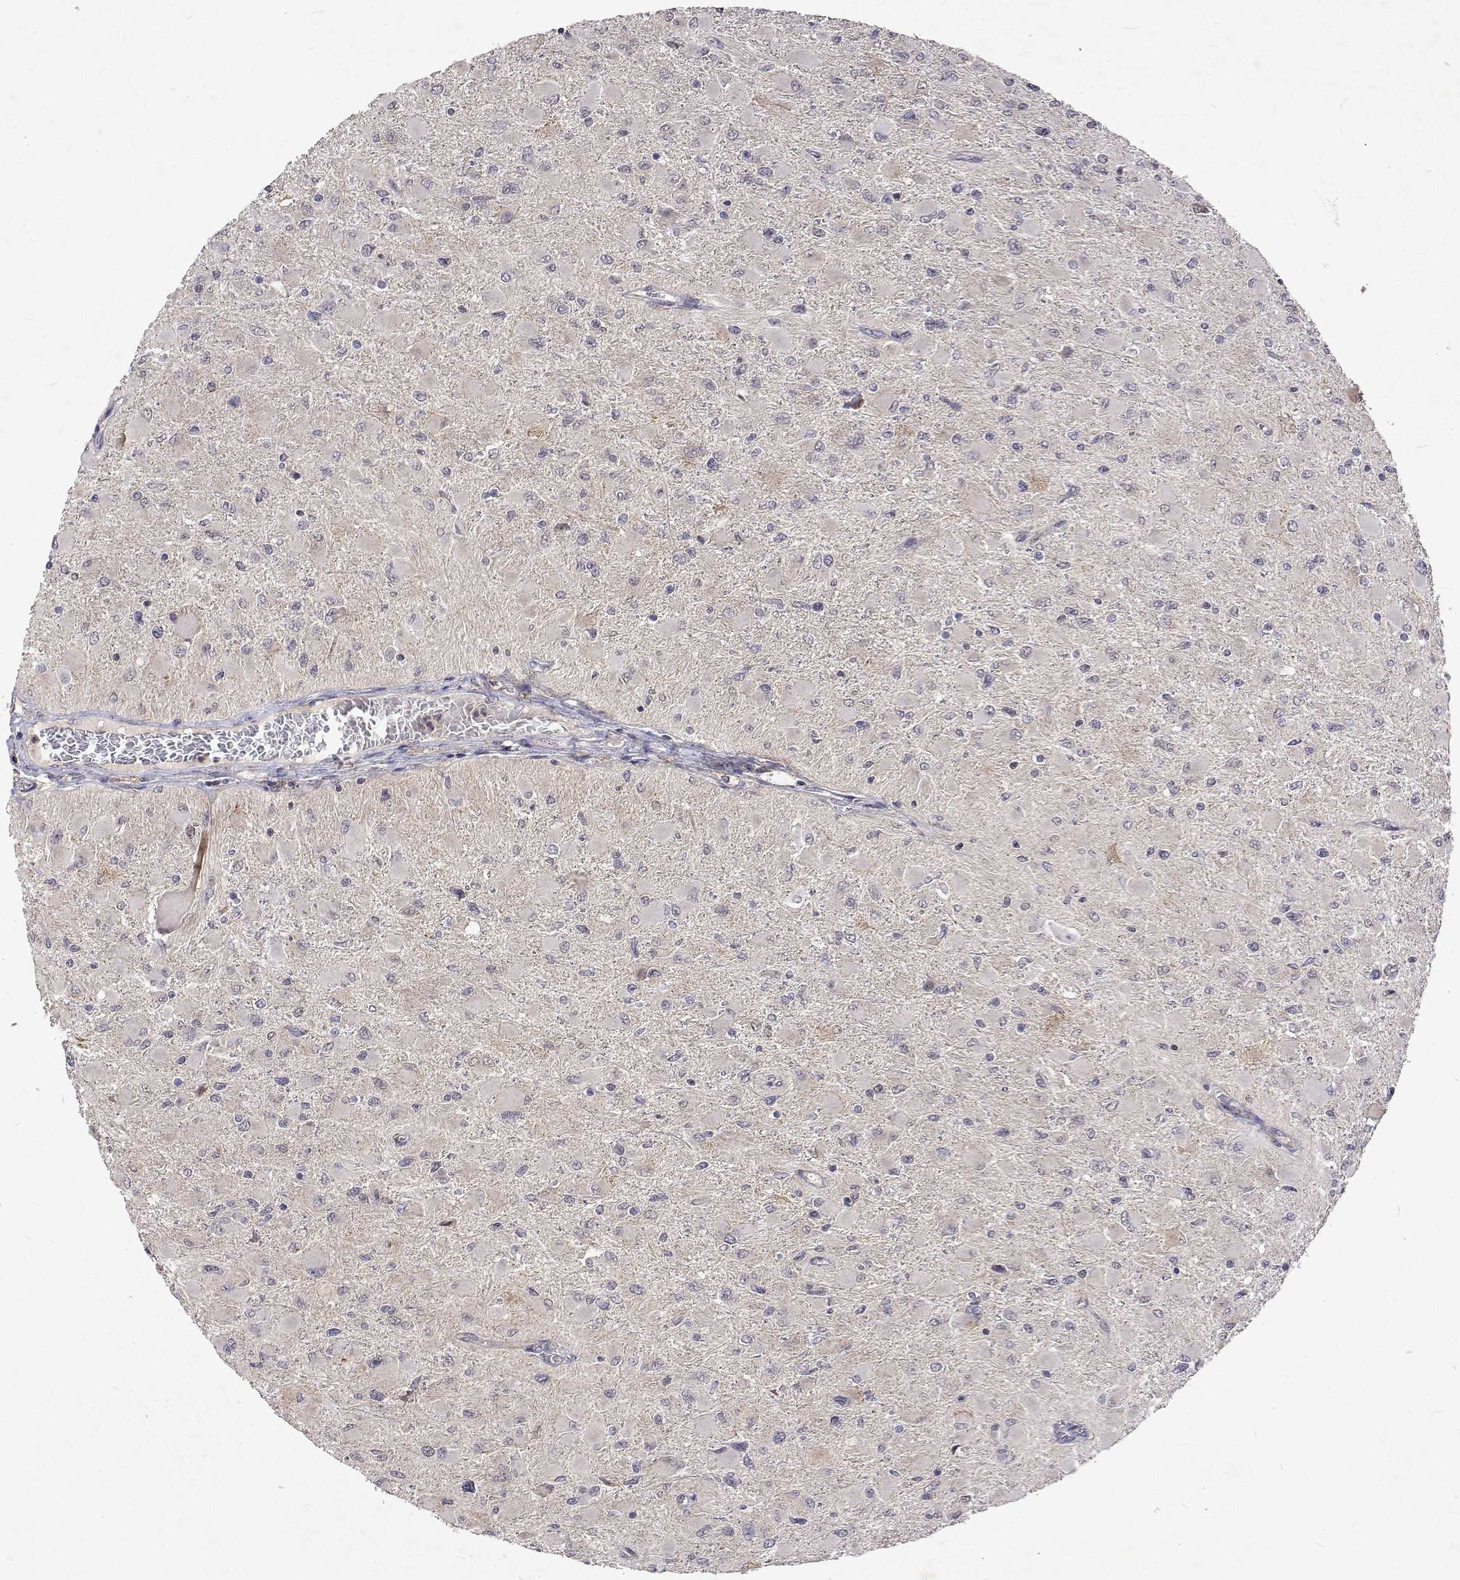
{"staining": {"intensity": "negative", "quantity": "none", "location": "none"}, "tissue": "glioma", "cell_type": "Tumor cells", "image_type": "cancer", "snomed": [{"axis": "morphology", "description": "Glioma, malignant, High grade"}, {"axis": "topography", "description": "Cerebral cortex"}], "caption": "A high-resolution photomicrograph shows immunohistochemistry (IHC) staining of malignant high-grade glioma, which displays no significant expression in tumor cells. (Brightfield microscopy of DAB immunohistochemistry (IHC) at high magnification).", "gene": "ALKBH8", "patient": {"sex": "female", "age": 36}}